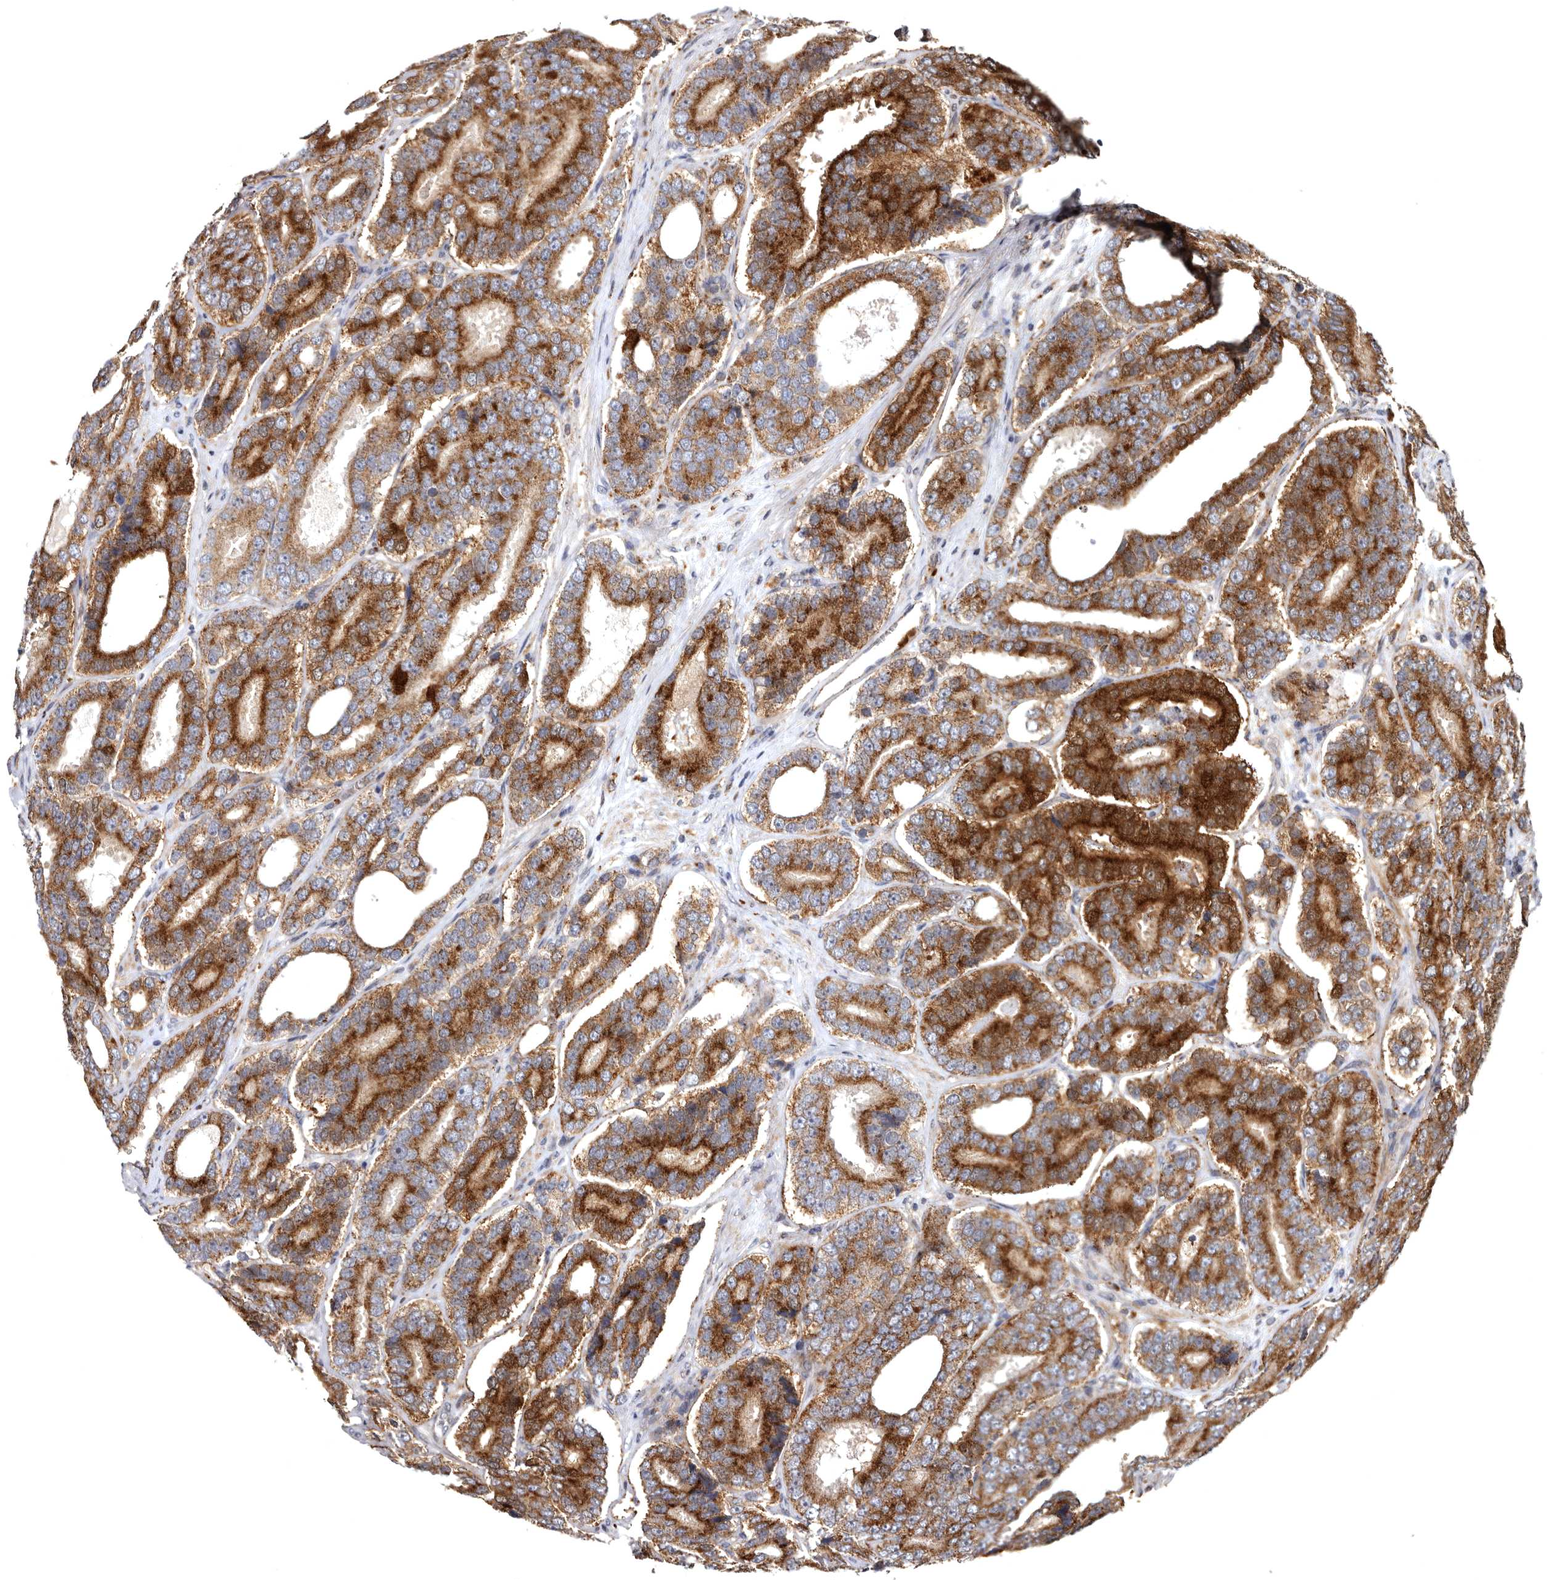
{"staining": {"intensity": "strong", "quantity": ">75%", "location": "cytoplasmic/membranous"}, "tissue": "prostate cancer", "cell_type": "Tumor cells", "image_type": "cancer", "snomed": [{"axis": "morphology", "description": "Adenocarcinoma, High grade"}, {"axis": "topography", "description": "Prostate"}], "caption": "The immunohistochemical stain highlights strong cytoplasmic/membranous expression in tumor cells of prostate cancer tissue.", "gene": "FGFR4", "patient": {"sex": "male", "age": 56}}